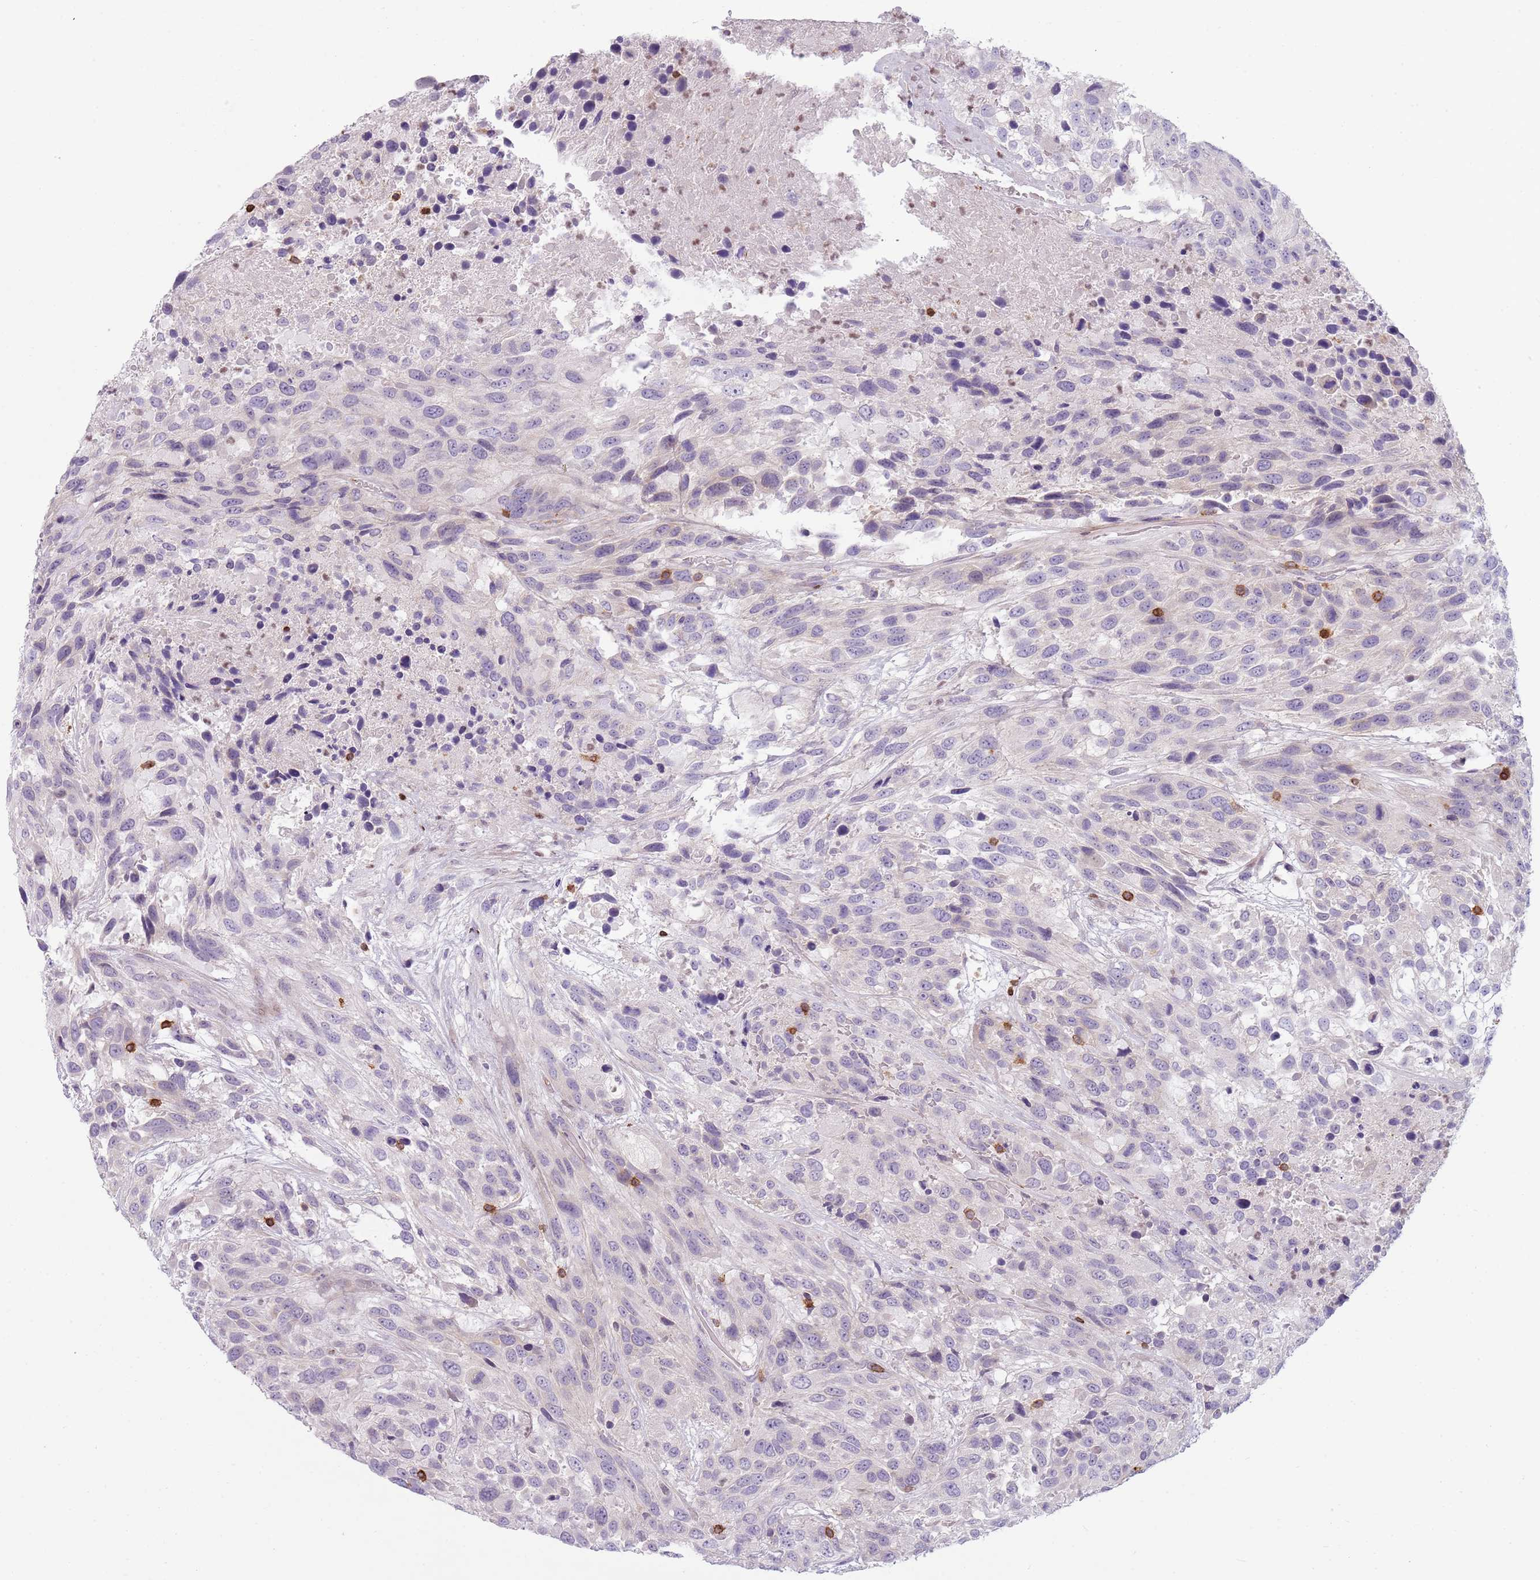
{"staining": {"intensity": "negative", "quantity": "none", "location": "none"}, "tissue": "urothelial cancer", "cell_type": "Tumor cells", "image_type": "cancer", "snomed": [{"axis": "morphology", "description": "Urothelial carcinoma, High grade"}, {"axis": "topography", "description": "Urinary bladder"}], "caption": "Protein analysis of urothelial cancer displays no significant expression in tumor cells.", "gene": "ZNF583", "patient": {"sex": "female", "age": 70}}